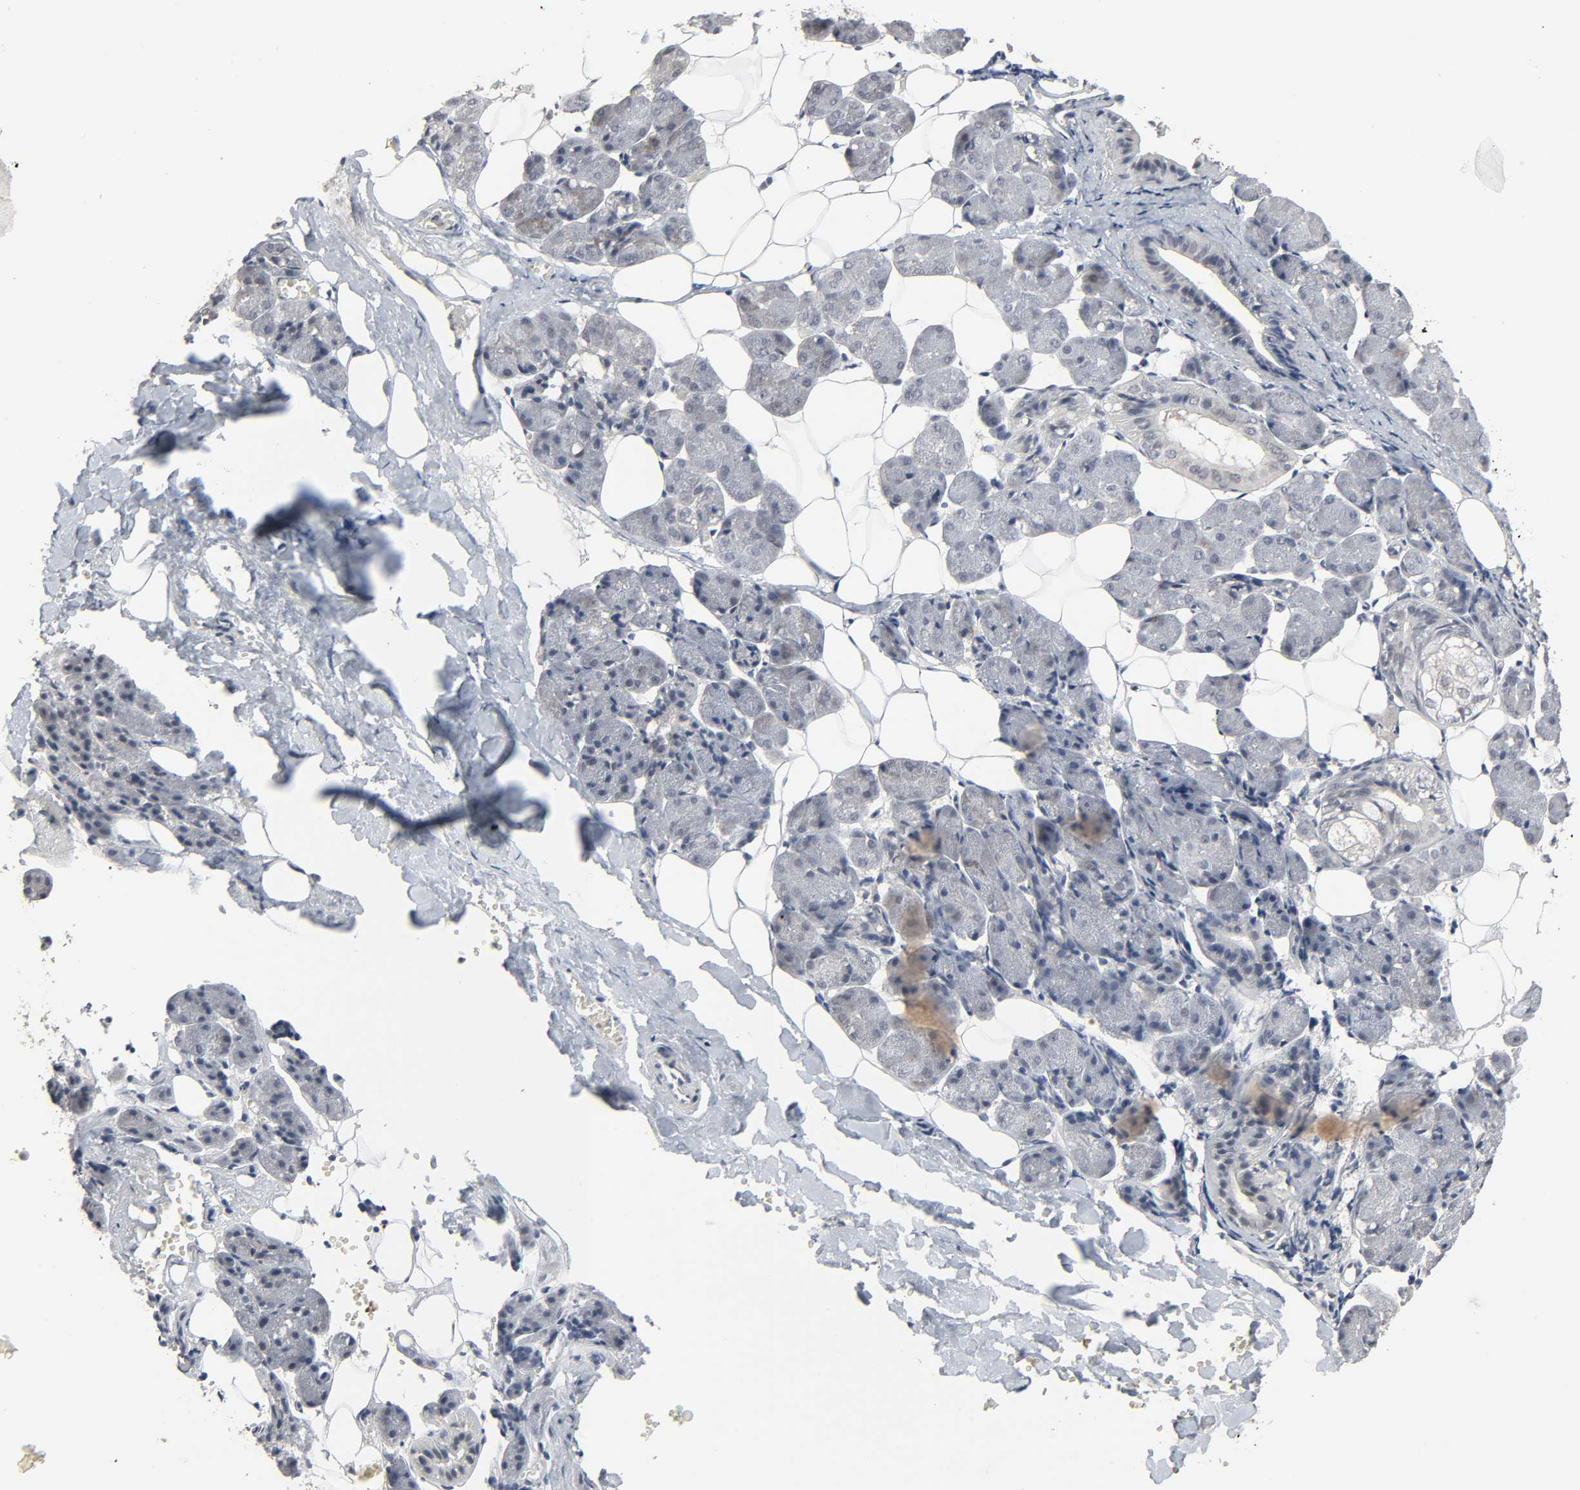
{"staining": {"intensity": "weak", "quantity": "<25%", "location": "cytoplasmic/membranous"}, "tissue": "salivary gland", "cell_type": "Glandular cells", "image_type": "normal", "snomed": [{"axis": "morphology", "description": "Normal tissue, NOS"}, {"axis": "morphology", "description": "Adenoma, NOS"}, {"axis": "topography", "description": "Salivary gland"}], "caption": "Immunohistochemical staining of benign salivary gland exhibits no significant staining in glandular cells.", "gene": "ZNF222", "patient": {"sex": "female", "age": 32}}